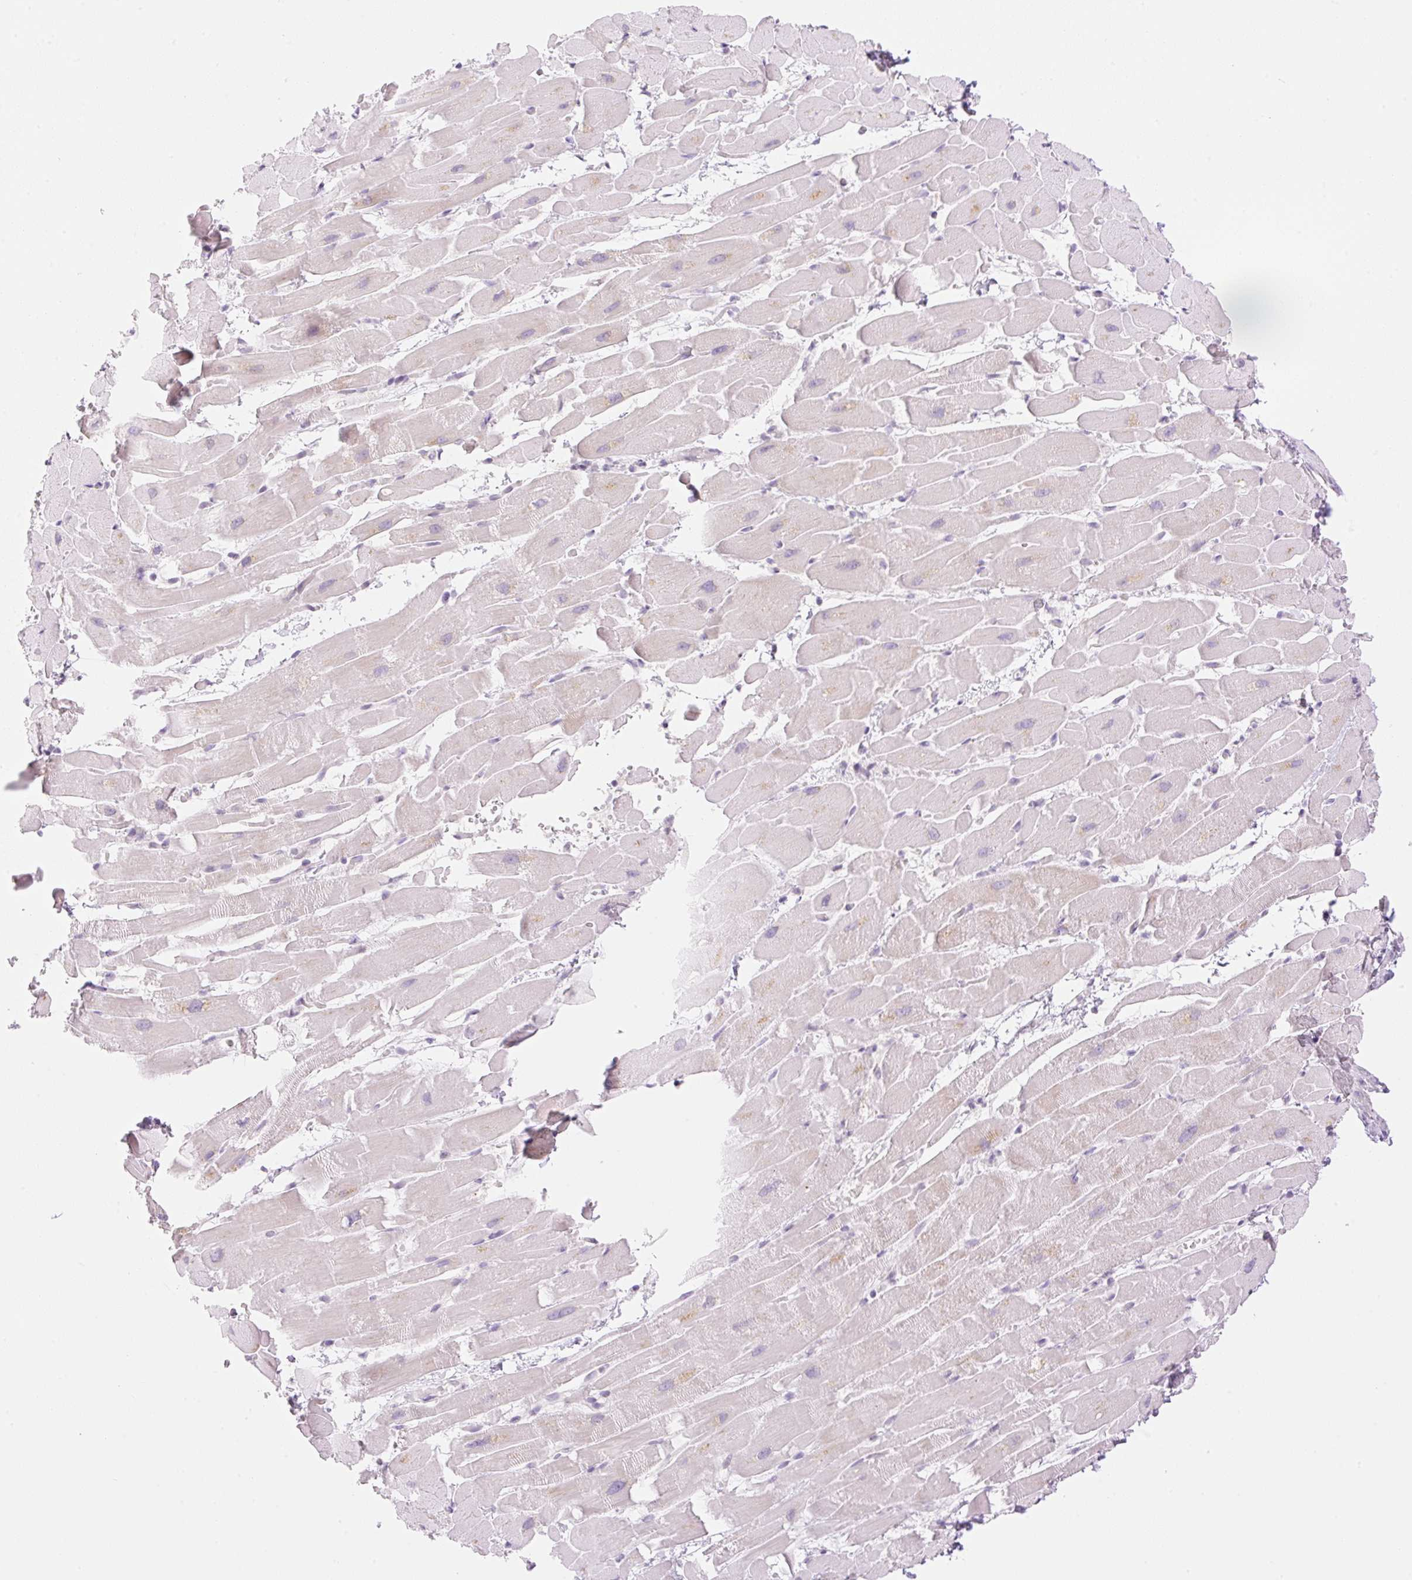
{"staining": {"intensity": "weak", "quantity": "<25%", "location": "cytoplasmic/membranous"}, "tissue": "heart muscle", "cell_type": "Cardiomyocytes", "image_type": "normal", "snomed": [{"axis": "morphology", "description": "Normal tissue, NOS"}, {"axis": "topography", "description": "Heart"}], "caption": "Protein analysis of normal heart muscle shows no significant positivity in cardiomyocytes. (Brightfield microscopy of DAB (3,3'-diaminobenzidine) immunohistochemistry at high magnification).", "gene": "TBX15", "patient": {"sex": "male", "age": 37}}